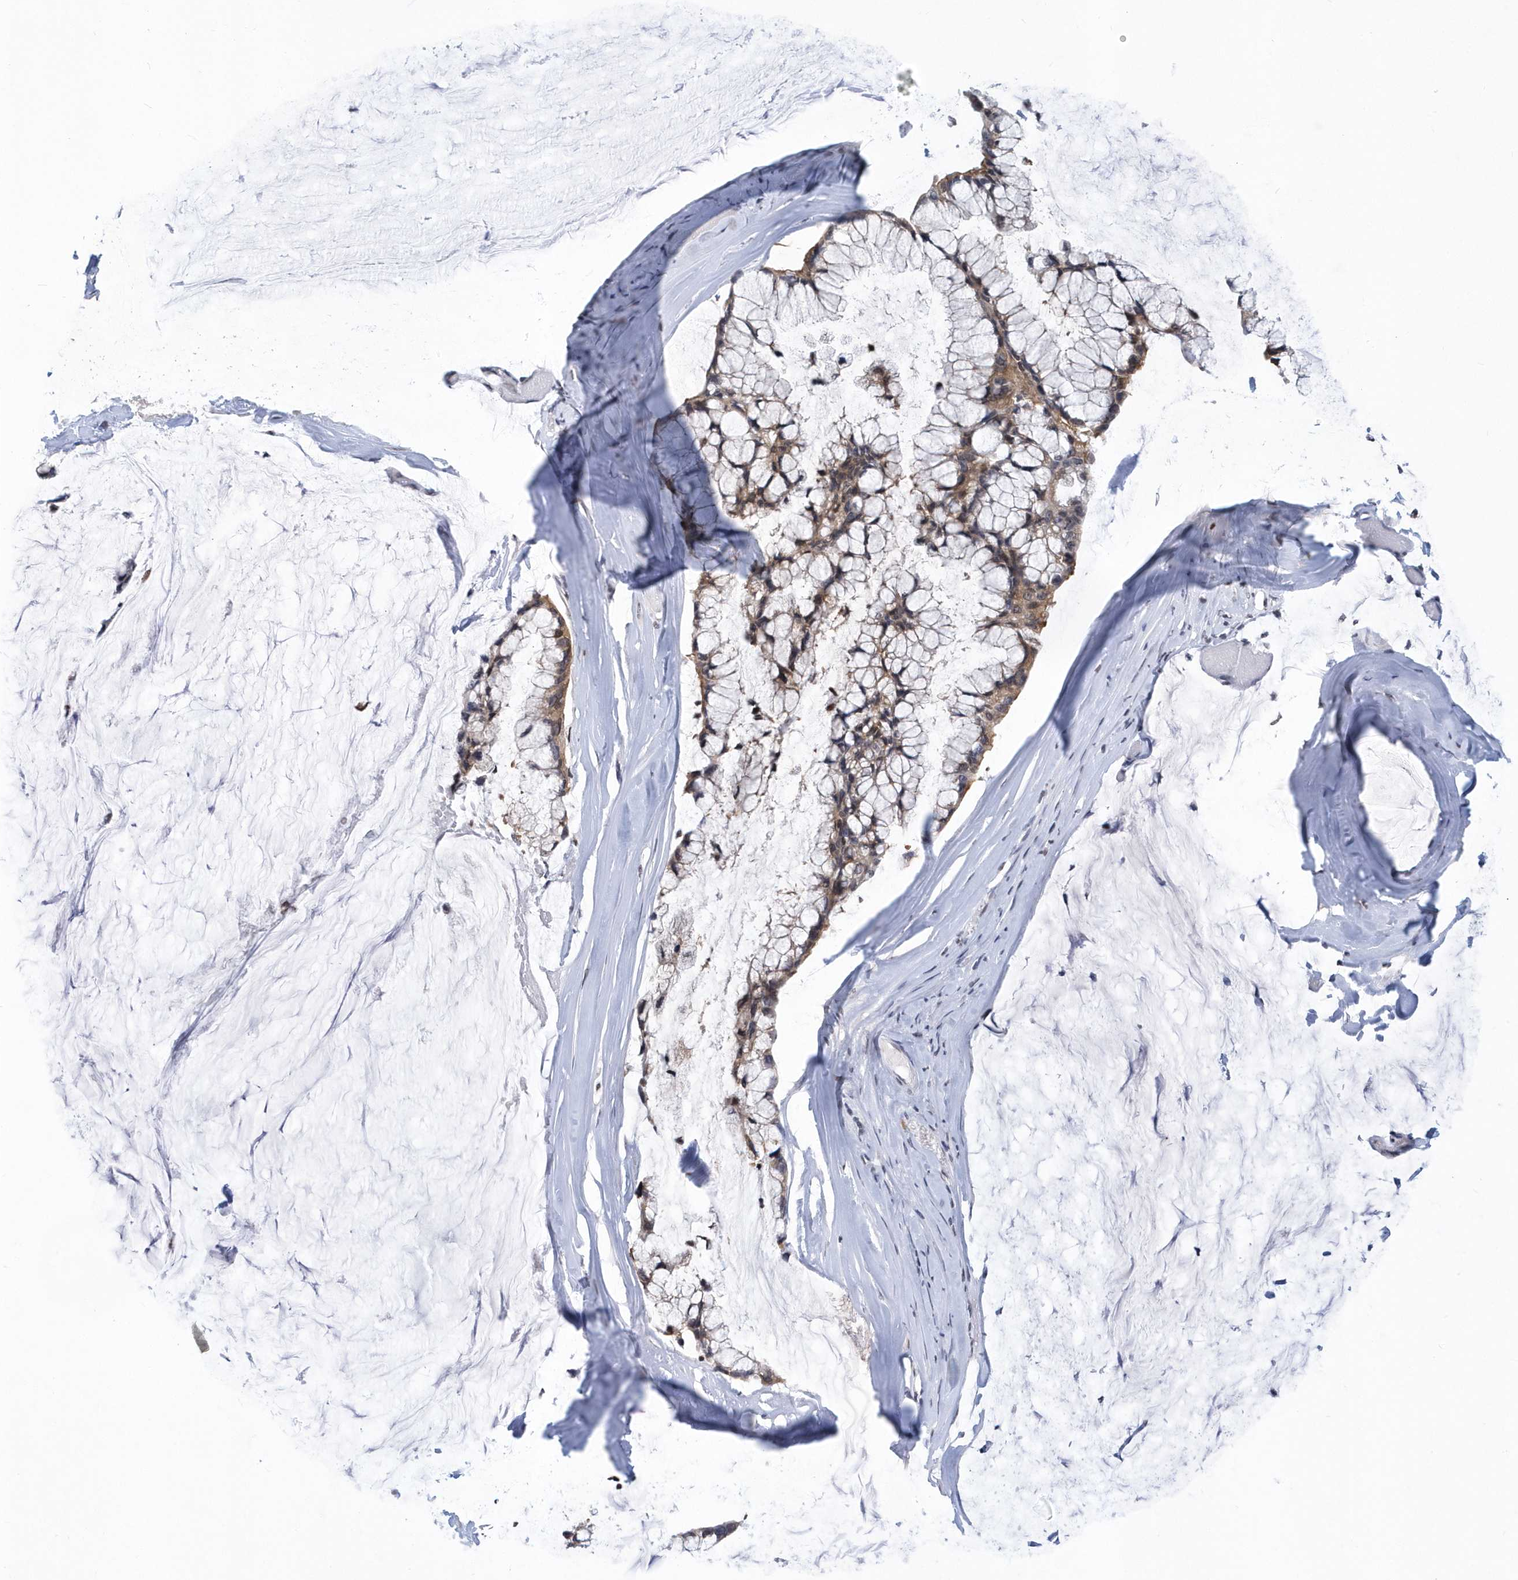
{"staining": {"intensity": "weak", "quantity": ">75%", "location": "cytoplasmic/membranous"}, "tissue": "ovarian cancer", "cell_type": "Tumor cells", "image_type": "cancer", "snomed": [{"axis": "morphology", "description": "Cystadenocarcinoma, mucinous, NOS"}, {"axis": "topography", "description": "Ovary"}], "caption": "Immunohistochemical staining of ovarian cancer shows weak cytoplasmic/membranous protein positivity in approximately >75% of tumor cells.", "gene": "VWA5B2", "patient": {"sex": "female", "age": 39}}